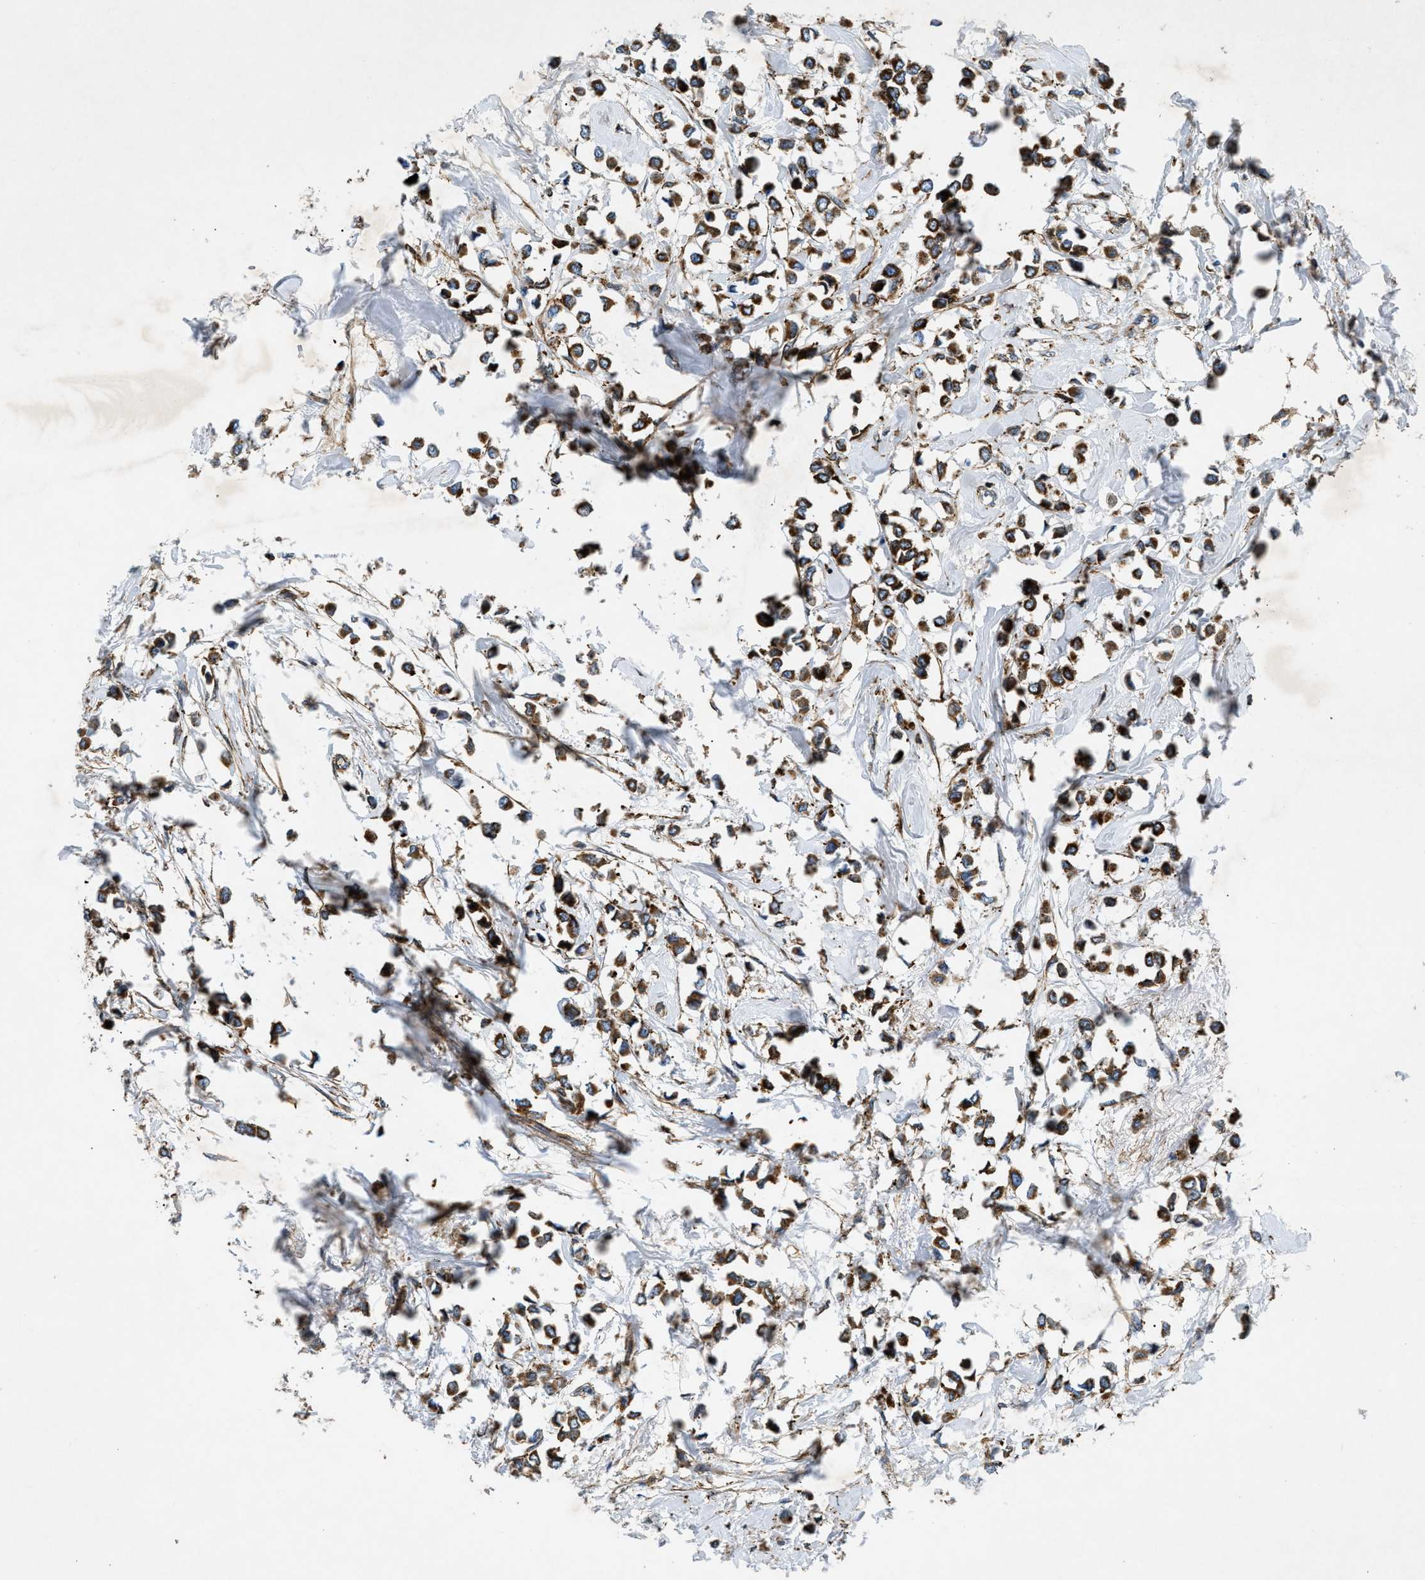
{"staining": {"intensity": "strong", "quantity": ">75%", "location": "cytoplasmic/membranous"}, "tissue": "breast cancer", "cell_type": "Tumor cells", "image_type": "cancer", "snomed": [{"axis": "morphology", "description": "Lobular carcinoma"}, {"axis": "topography", "description": "Breast"}], "caption": "Tumor cells show strong cytoplasmic/membranous expression in about >75% of cells in breast cancer.", "gene": "DHODH", "patient": {"sex": "female", "age": 51}}